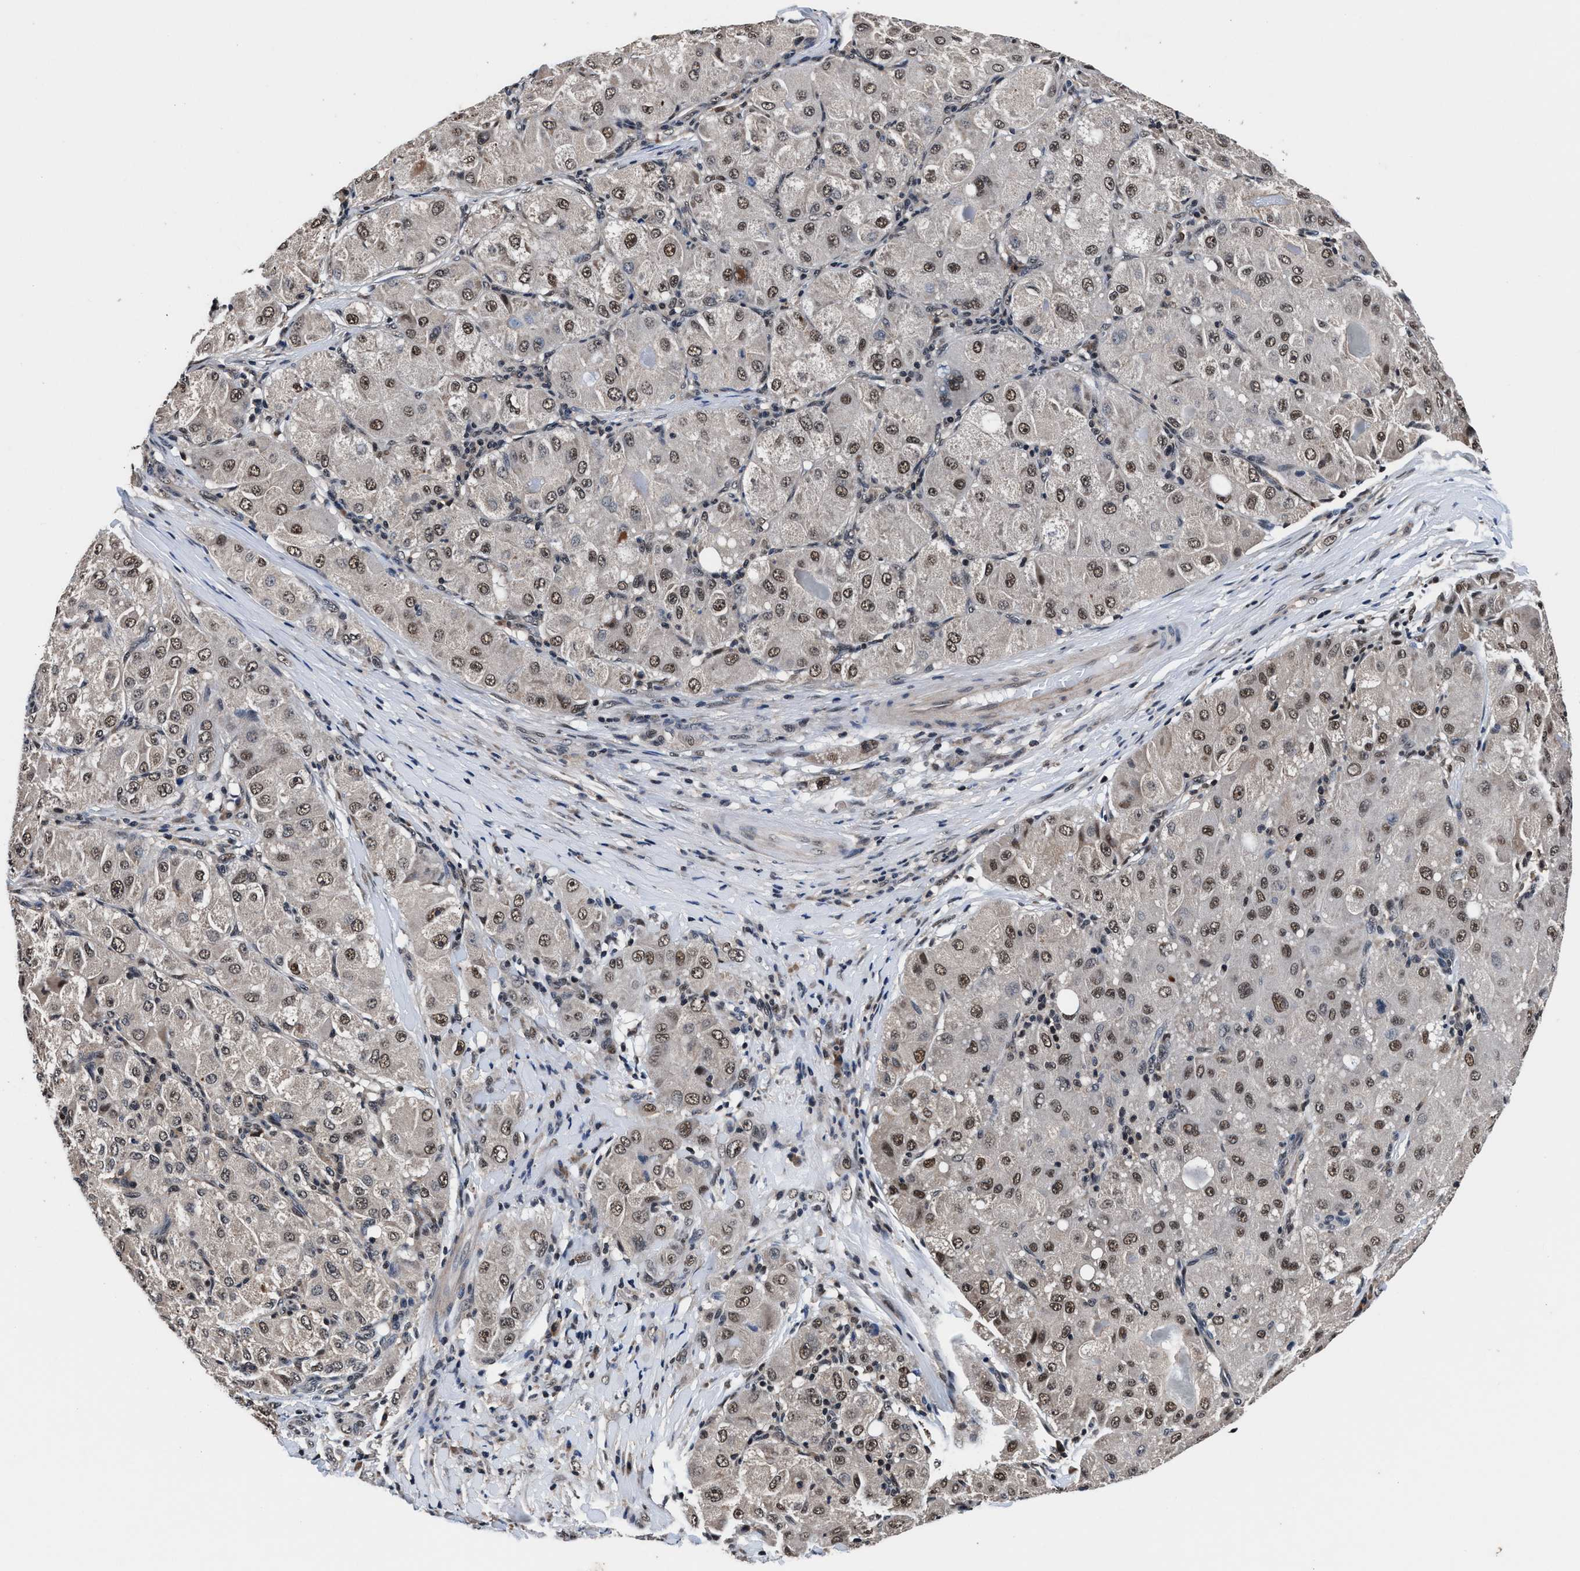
{"staining": {"intensity": "moderate", "quantity": ">75%", "location": "nuclear"}, "tissue": "liver cancer", "cell_type": "Tumor cells", "image_type": "cancer", "snomed": [{"axis": "morphology", "description": "Carcinoma, Hepatocellular, NOS"}, {"axis": "topography", "description": "Liver"}], "caption": "Immunohistochemistry (IHC) histopathology image of human liver cancer (hepatocellular carcinoma) stained for a protein (brown), which displays medium levels of moderate nuclear staining in approximately >75% of tumor cells.", "gene": "USP16", "patient": {"sex": "male", "age": 80}}